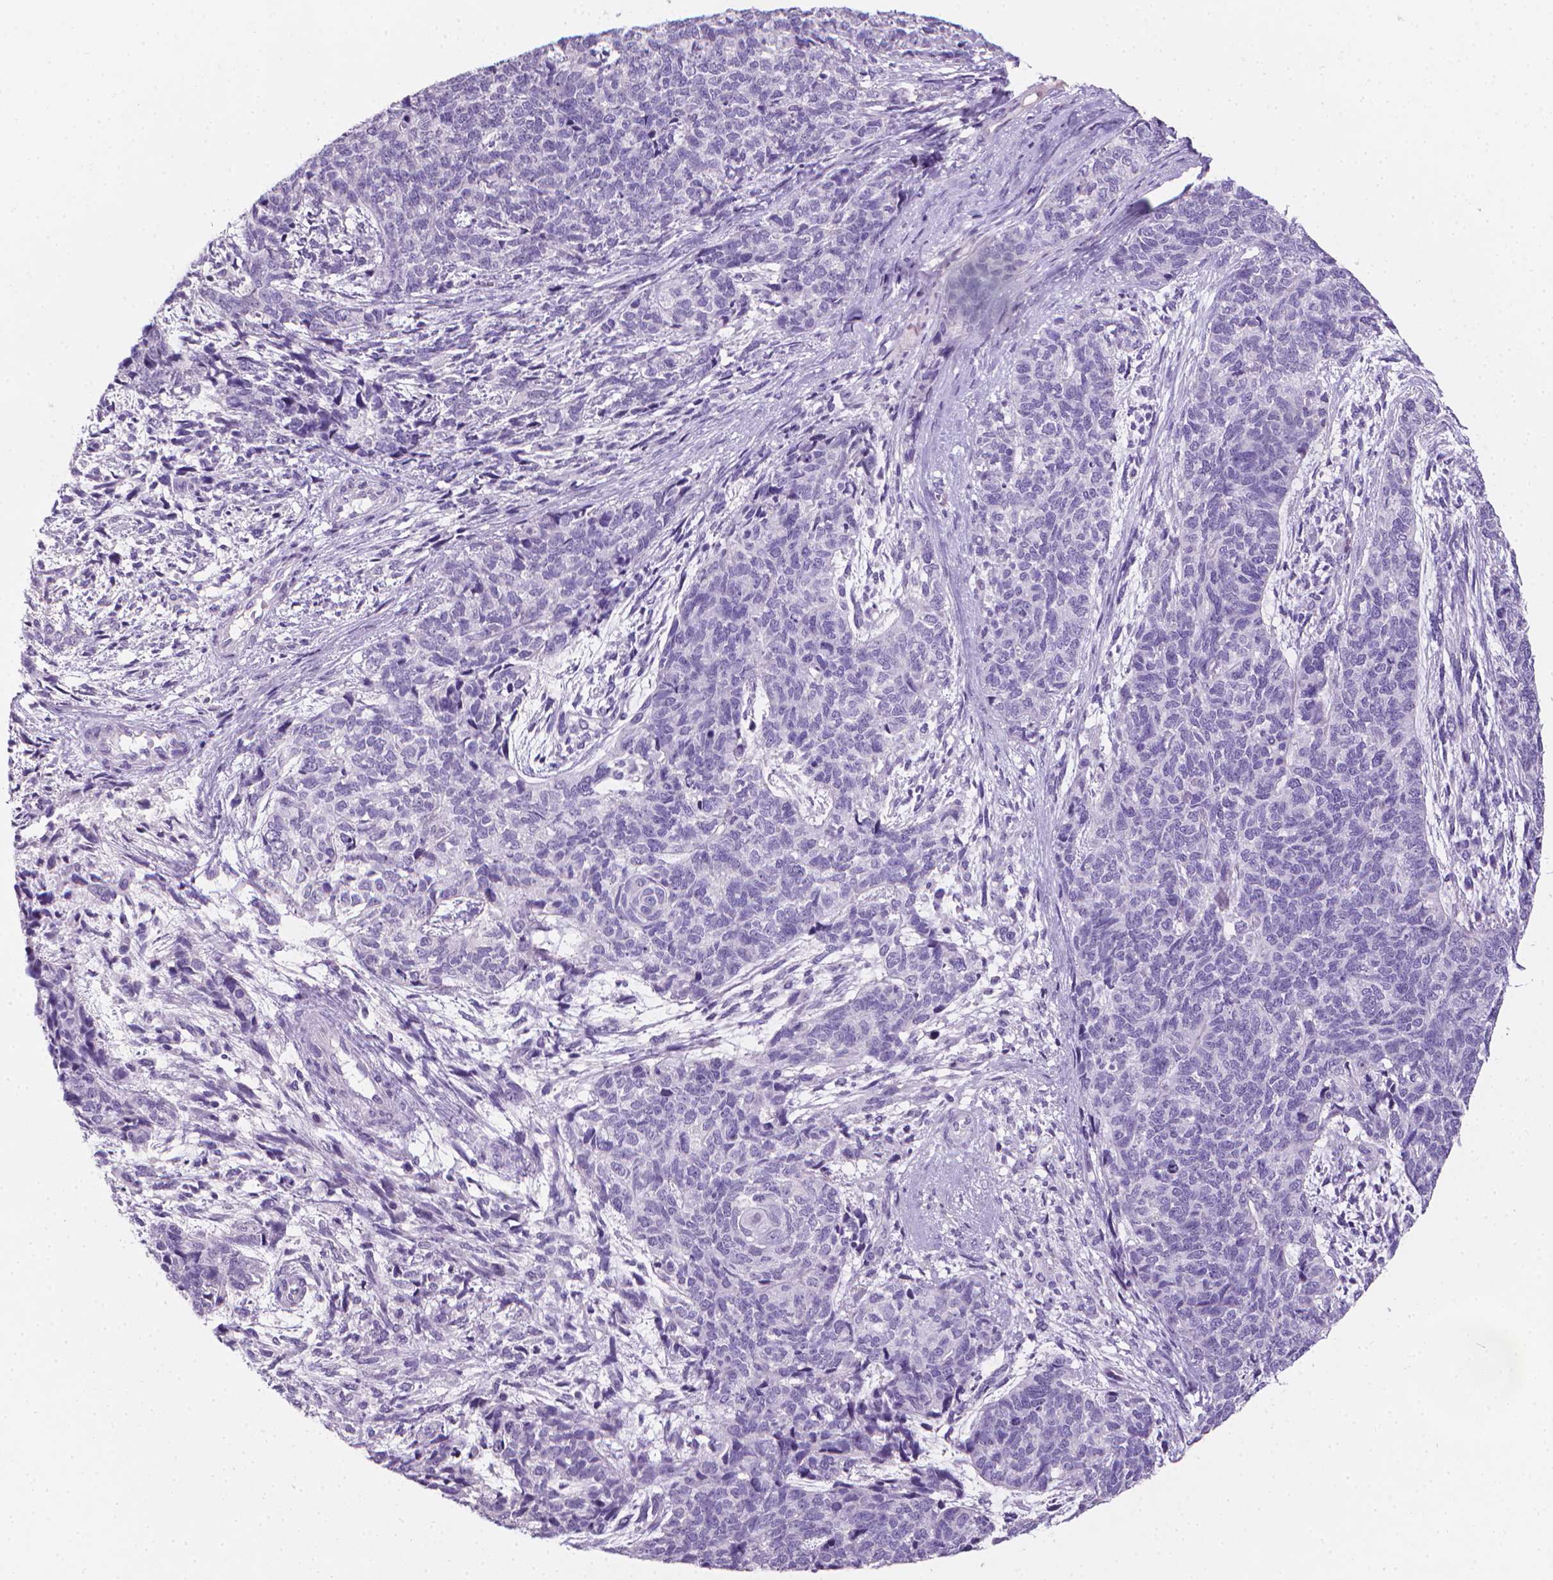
{"staining": {"intensity": "negative", "quantity": "none", "location": "none"}, "tissue": "cervical cancer", "cell_type": "Tumor cells", "image_type": "cancer", "snomed": [{"axis": "morphology", "description": "Squamous cell carcinoma, NOS"}, {"axis": "topography", "description": "Cervix"}], "caption": "An IHC micrograph of cervical cancer is shown. There is no staining in tumor cells of cervical cancer.", "gene": "XPNPEP2", "patient": {"sex": "female", "age": 63}}